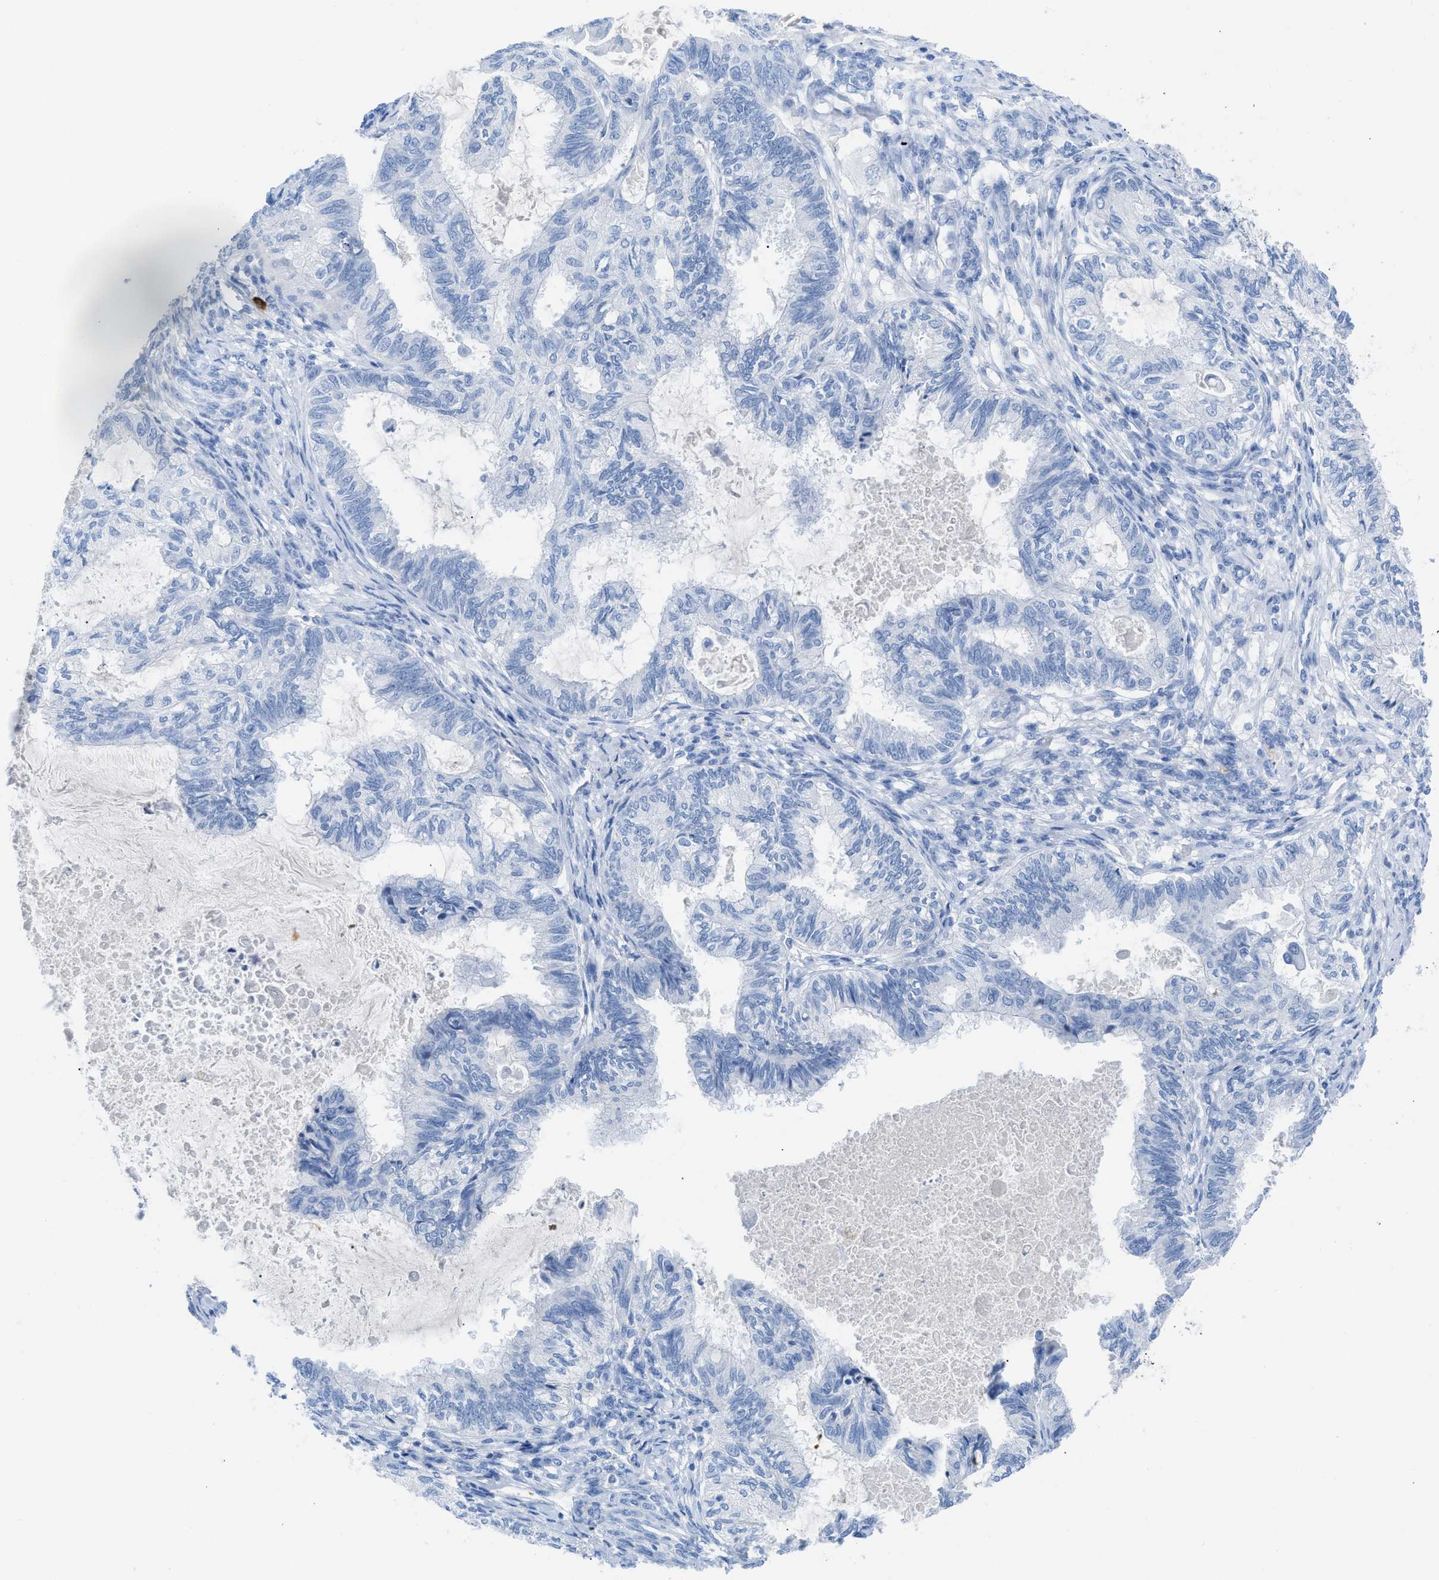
{"staining": {"intensity": "negative", "quantity": "none", "location": "none"}, "tissue": "cervical cancer", "cell_type": "Tumor cells", "image_type": "cancer", "snomed": [{"axis": "morphology", "description": "Normal tissue, NOS"}, {"axis": "morphology", "description": "Adenocarcinoma, NOS"}, {"axis": "topography", "description": "Cervix"}, {"axis": "topography", "description": "Endometrium"}], "caption": "DAB (3,3'-diaminobenzidine) immunohistochemical staining of human adenocarcinoma (cervical) reveals no significant expression in tumor cells.", "gene": "TCL1A", "patient": {"sex": "female", "age": 86}}